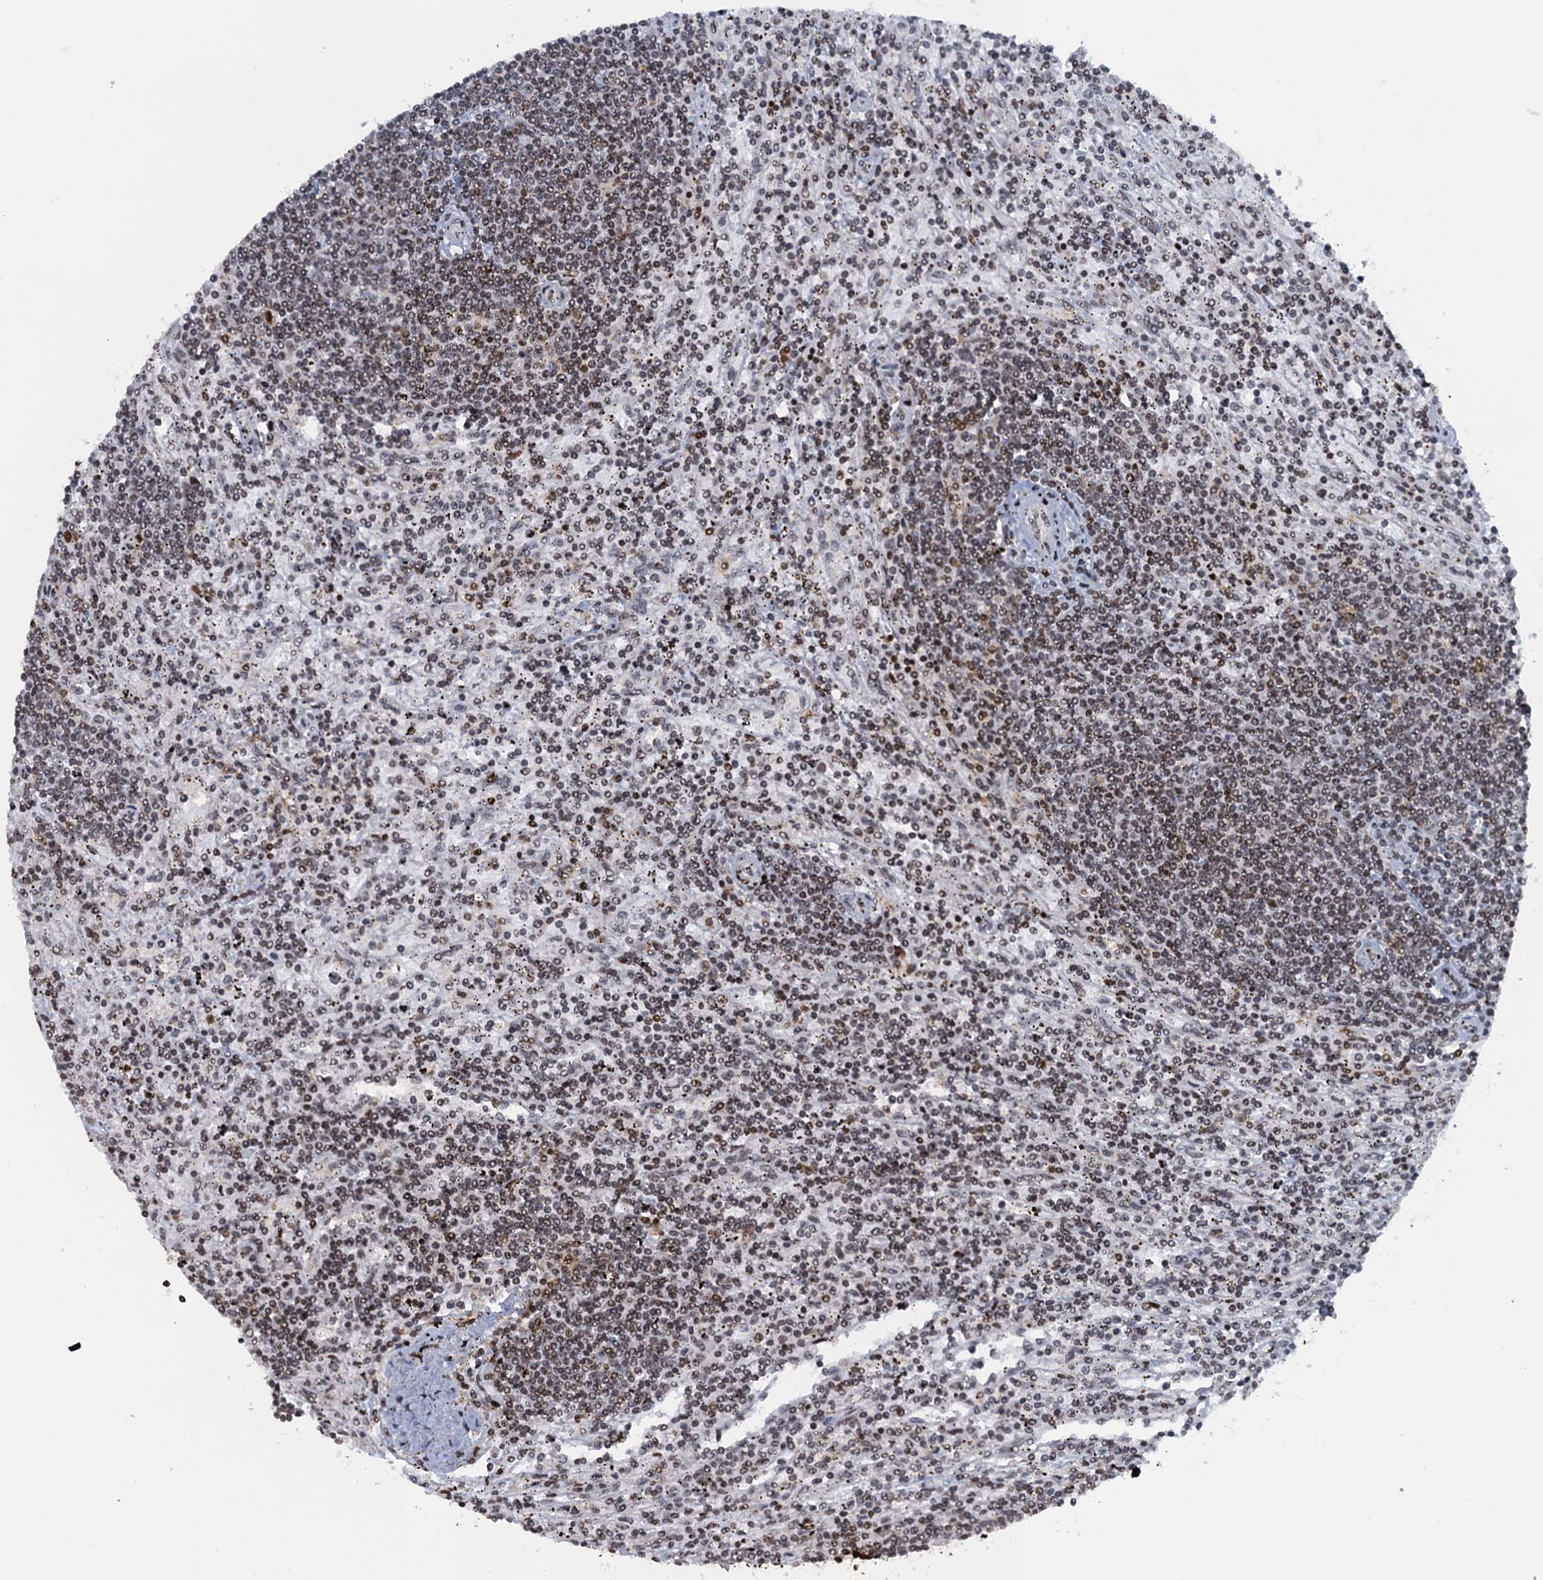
{"staining": {"intensity": "negative", "quantity": "none", "location": "none"}, "tissue": "lymphoma", "cell_type": "Tumor cells", "image_type": "cancer", "snomed": [{"axis": "morphology", "description": "Malignant lymphoma, non-Hodgkin's type, Low grade"}, {"axis": "topography", "description": "Spleen"}], "caption": "Protein analysis of lymphoma exhibits no significant positivity in tumor cells.", "gene": "FYB1", "patient": {"sex": "male", "age": 76}}